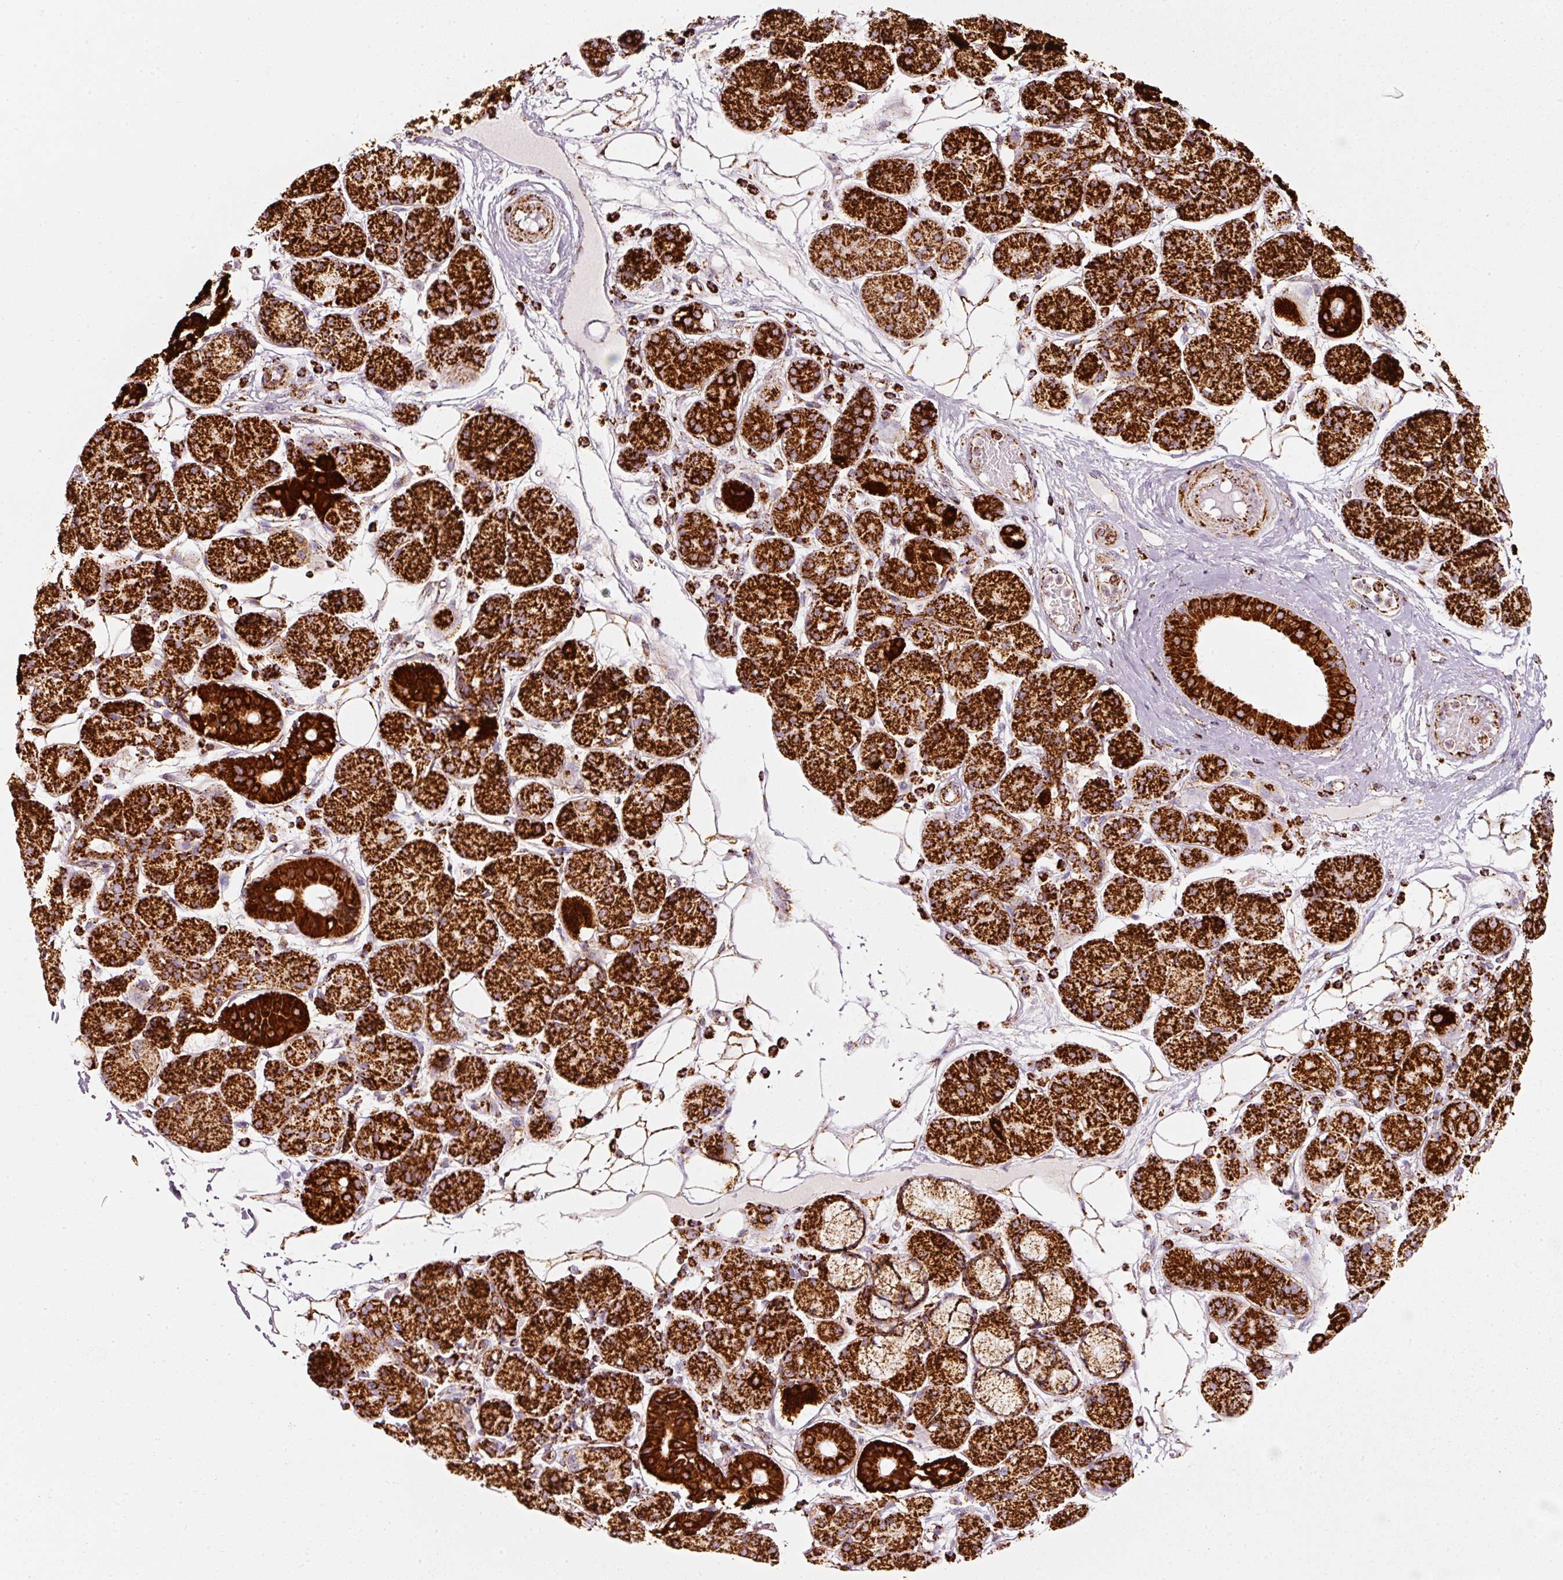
{"staining": {"intensity": "strong", "quantity": ">75%", "location": "cytoplasmic/membranous"}, "tissue": "salivary gland", "cell_type": "Glandular cells", "image_type": "normal", "snomed": [{"axis": "morphology", "description": "Squamous cell carcinoma, NOS"}, {"axis": "topography", "description": "Skin"}, {"axis": "topography", "description": "Head-Neck"}], "caption": "Normal salivary gland reveals strong cytoplasmic/membranous staining in approximately >75% of glandular cells.", "gene": "MT", "patient": {"sex": "male", "age": 80}}